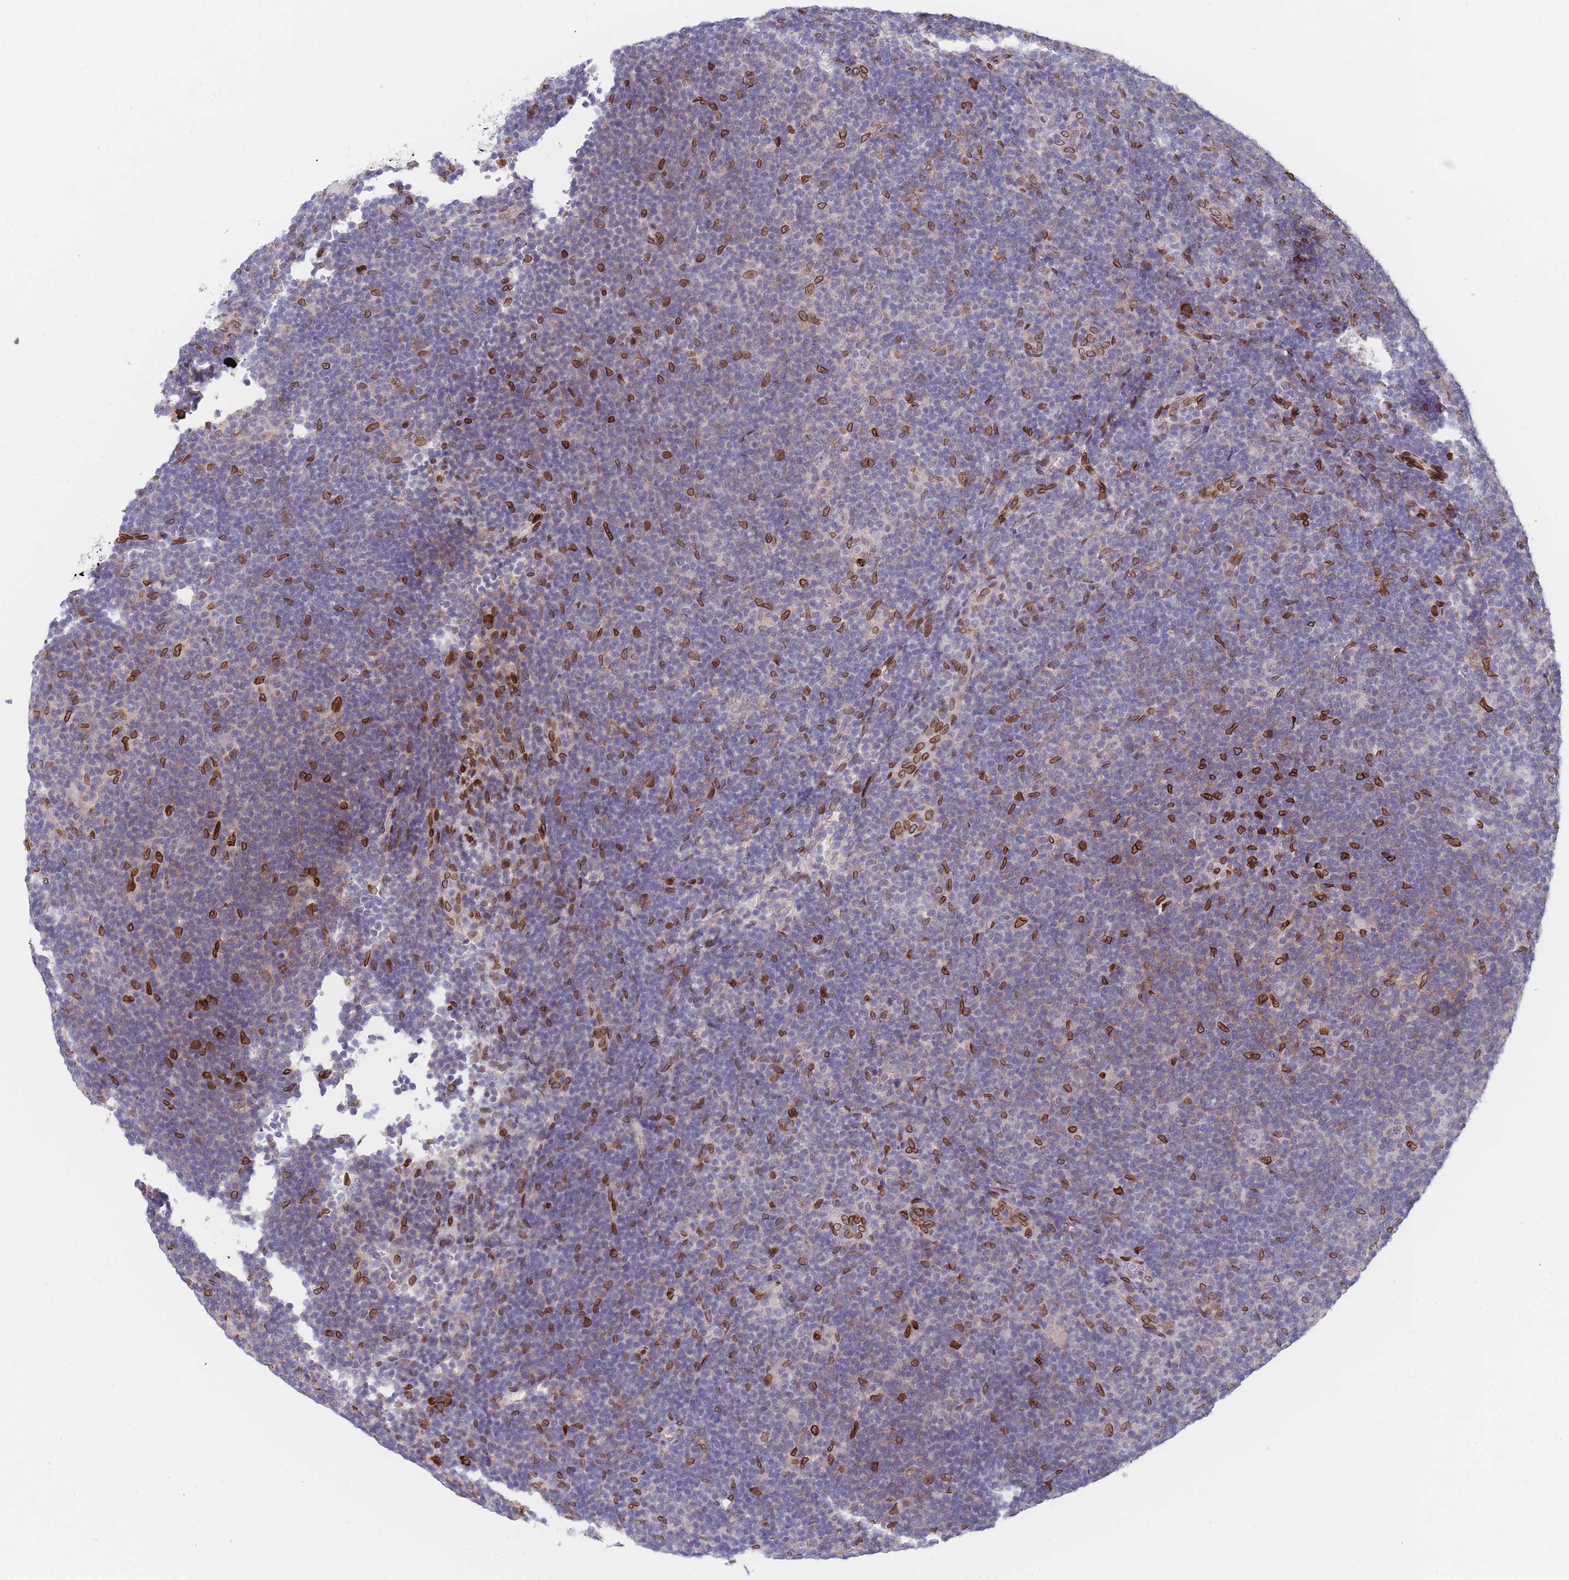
{"staining": {"intensity": "negative", "quantity": "none", "location": "none"}, "tissue": "lymphoma", "cell_type": "Tumor cells", "image_type": "cancer", "snomed": [{"axis": "morphology", "description": "Hodgkin's disease, NOS"}, {"axis": "topography", "description": "Lymph node"}], "caption": "DAB (3,3'-diaminobenzidine) immunohistochemical staining of human lymphoma displays no significant positivity in tumor cells.", "gene": "ZBTB1", "patient": {"sex": "female", "age": 57}}